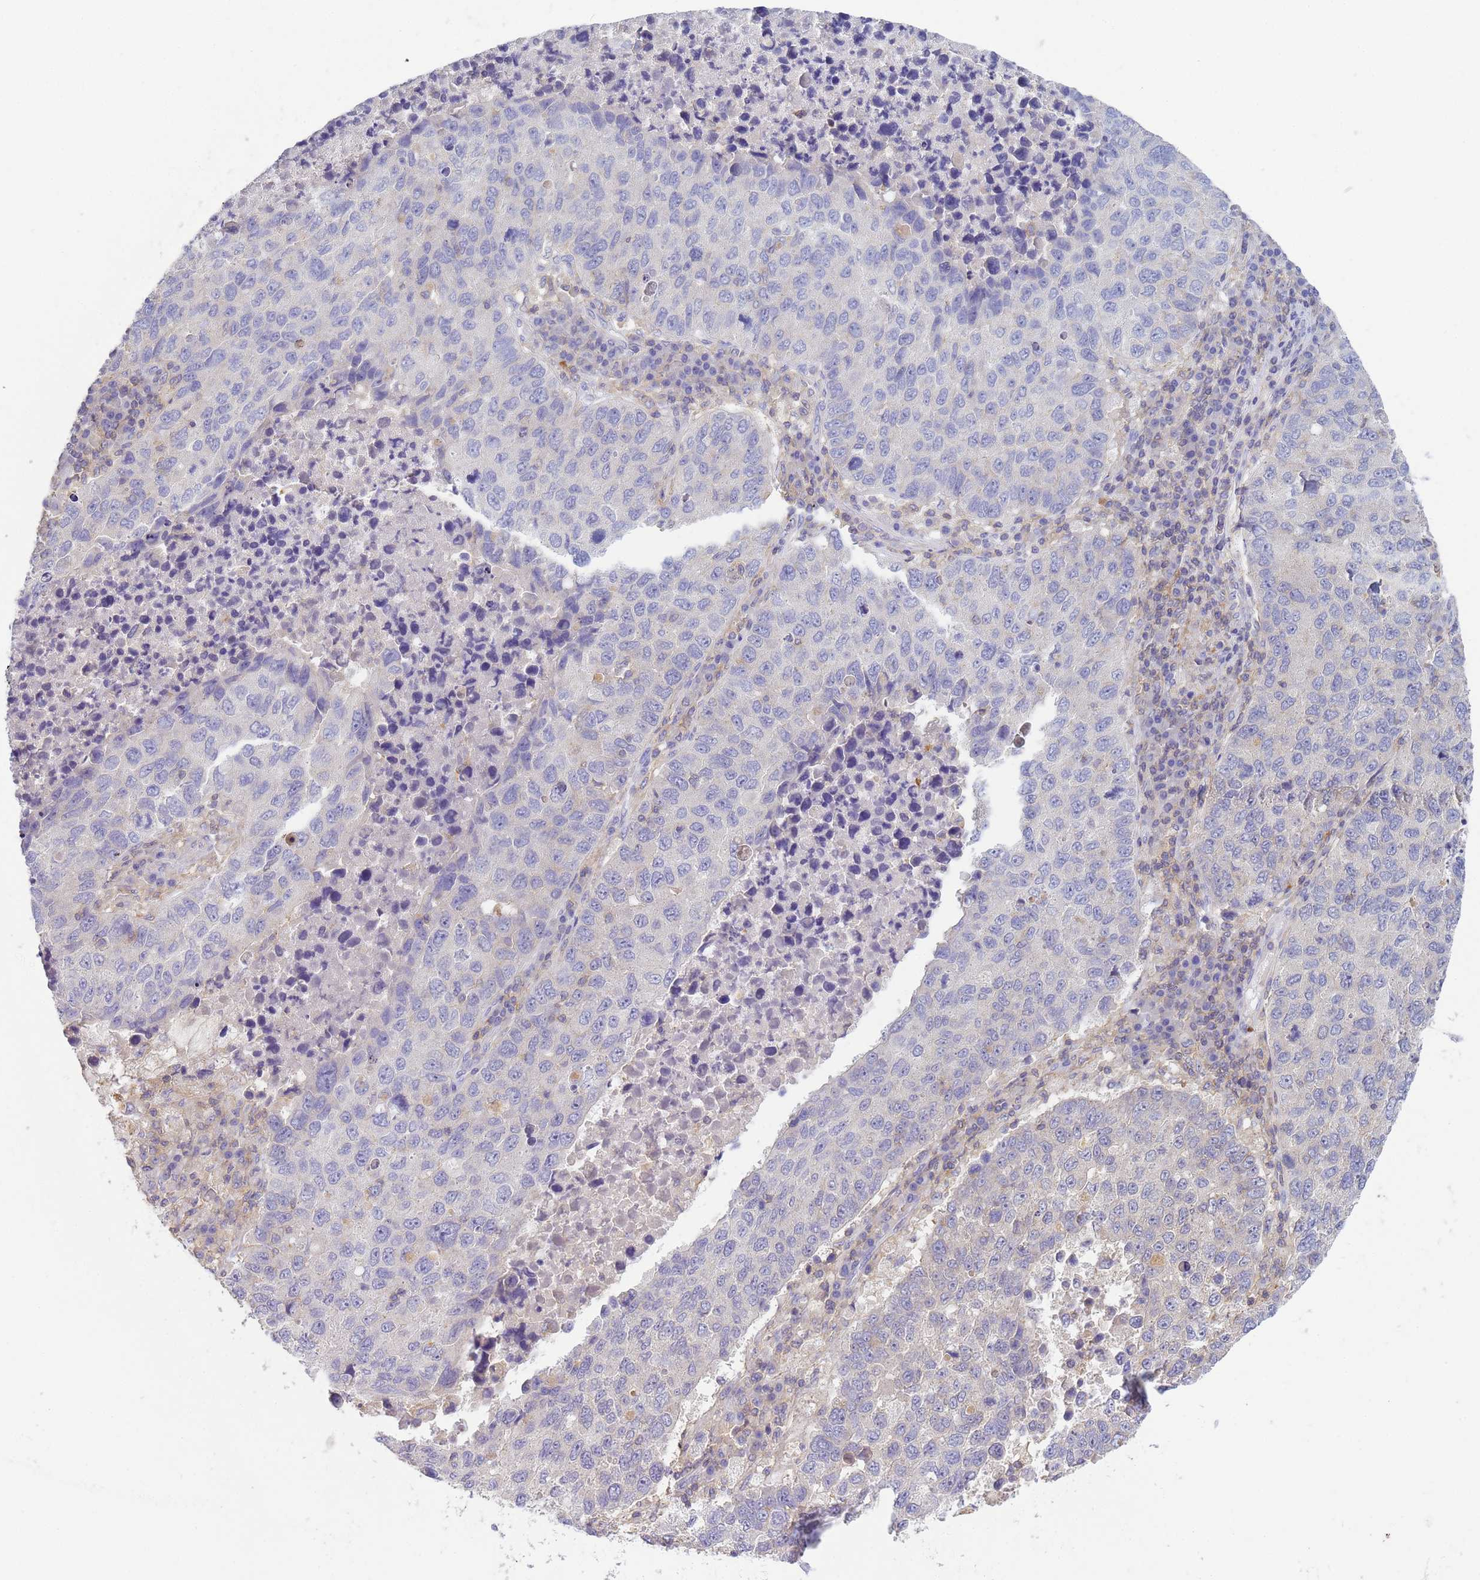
{"staining": {"intensity": "negative", "quantity": "none", "location": "none"}, "tissue": "lung cancer", "cell_type": "Tumor cells", "image_type": "cancer", "snomed": [{"axis": "morphology", "description": "Squamous cell carcinoma, NOS"}, {"axis": "topography", "description": "Lung"}], "caption": "Immunohistochemical staining of human lung cancer reveals no significant staining in tumor cells.", "gene": "KLHL13", "patient": {"sex": "male", "age": 73}}